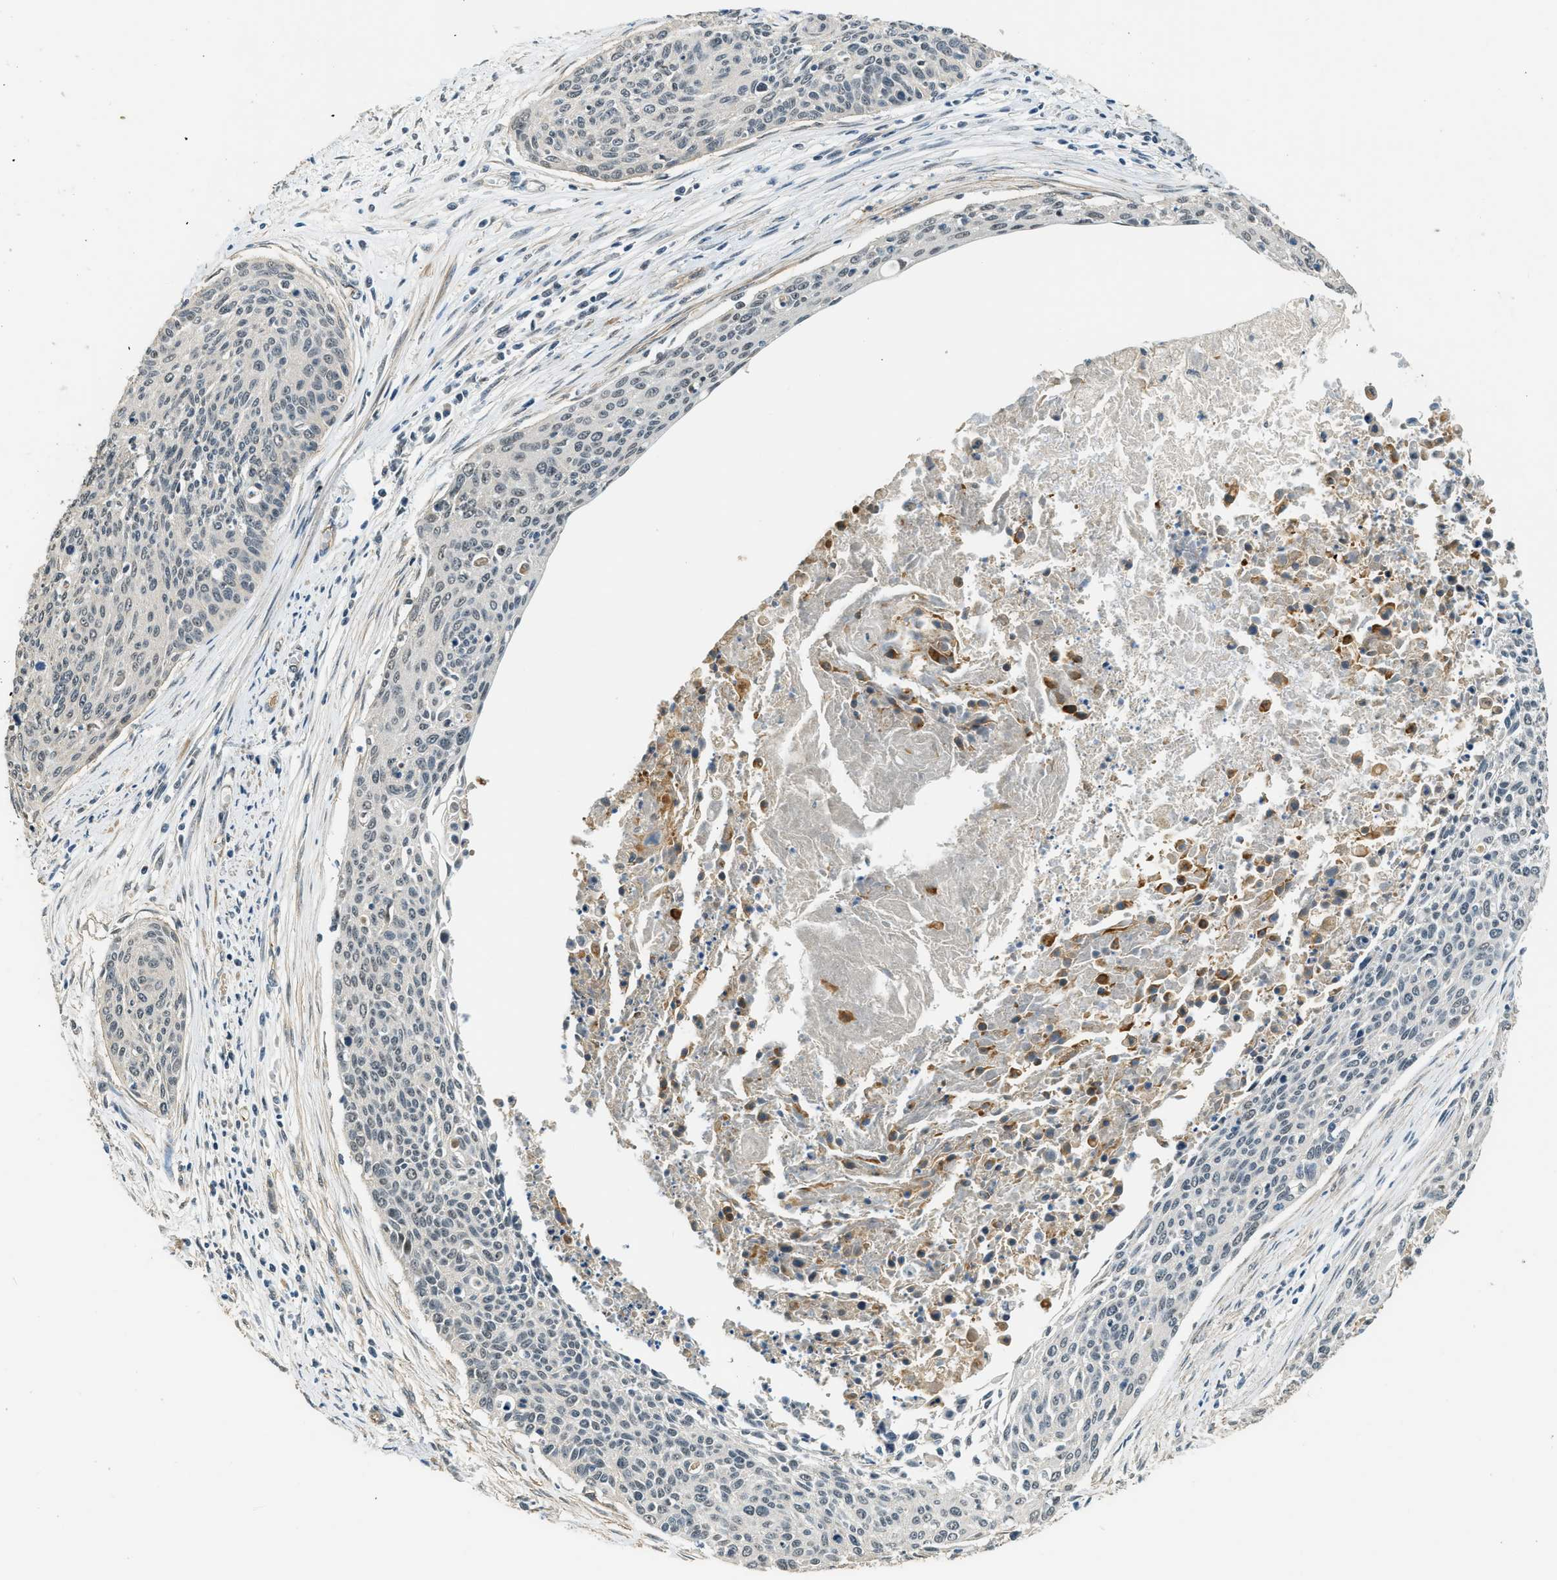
{"staining": {"intensity": "negative", "quantity": "none", "location": "none"}, "tissue": "cervical cancer", "cell_type": "Tumor cells", "image_type": "cancer", "snomed": [{"axis": "morphology", "description": "Squamous cell carcinoma, NOS"}, {"axis": "topography", "description": "Cervix"}], "caption": "IHC image of neoplastic tissue: human cervical cancer stained with DAB reveals no significant protein positivity in tumor cells.", "gene": "MED21", "patient": {"sex": "female", "age": 55}}